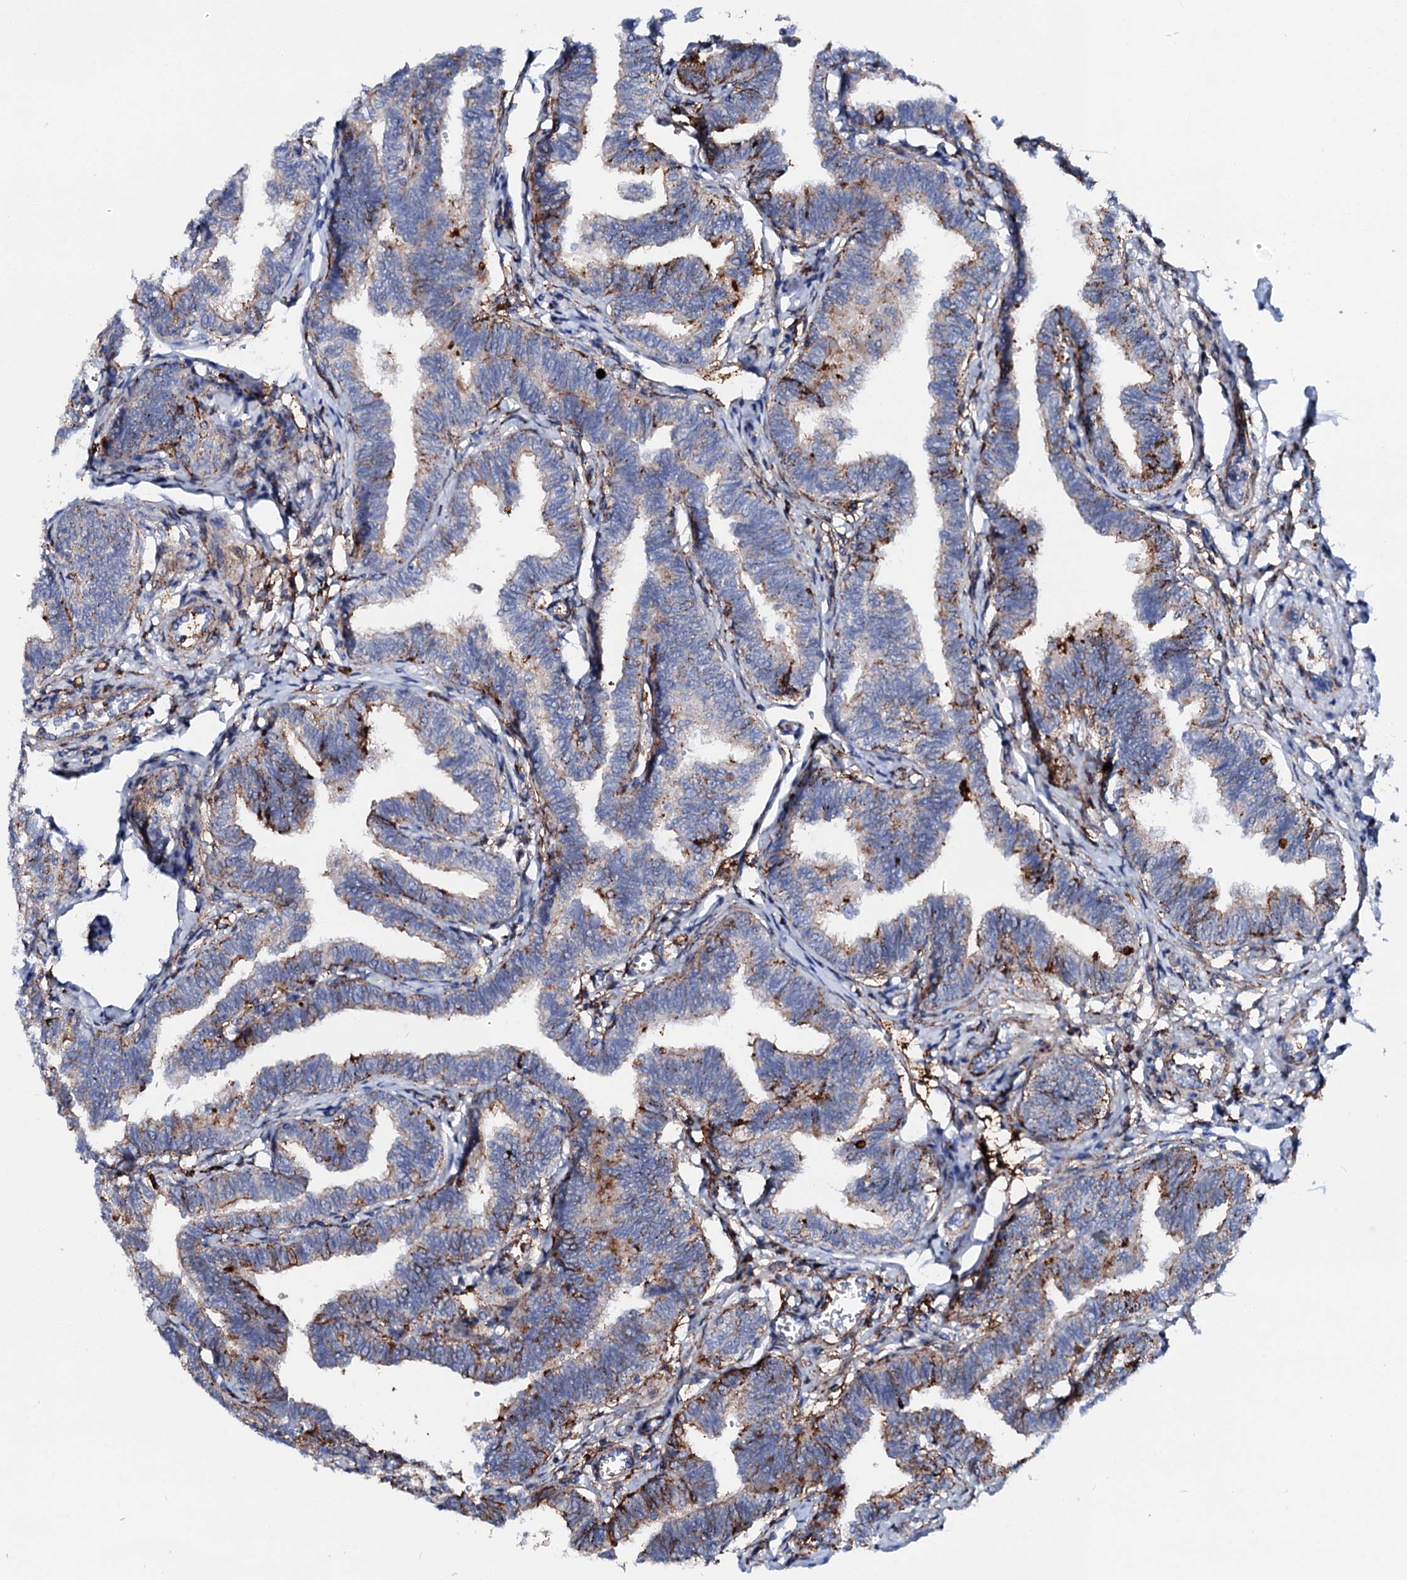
{"staining": {"intensity": "moderate", "quantity": "<25%", "location": "cytoplasmic/membranous"}, "tissue": "fallopian tube", "cell_type": "Glandular cells", "image_type": "normal", "snomed": [{"axis": "morphology", "description": "Normal tissue, NOS"}, {"axis": "topography", "description": "Fallopian tube"}, {"axis": "topography", "description": "Ovary"}], "caption": "The micrograph reveals a brown stain indicating the presence of a protein in the cytoplasmic/membranous of glandular cells in fallopian tube.", "gene": "MED13L", "patient": {"sex": "female", "age": 23}}